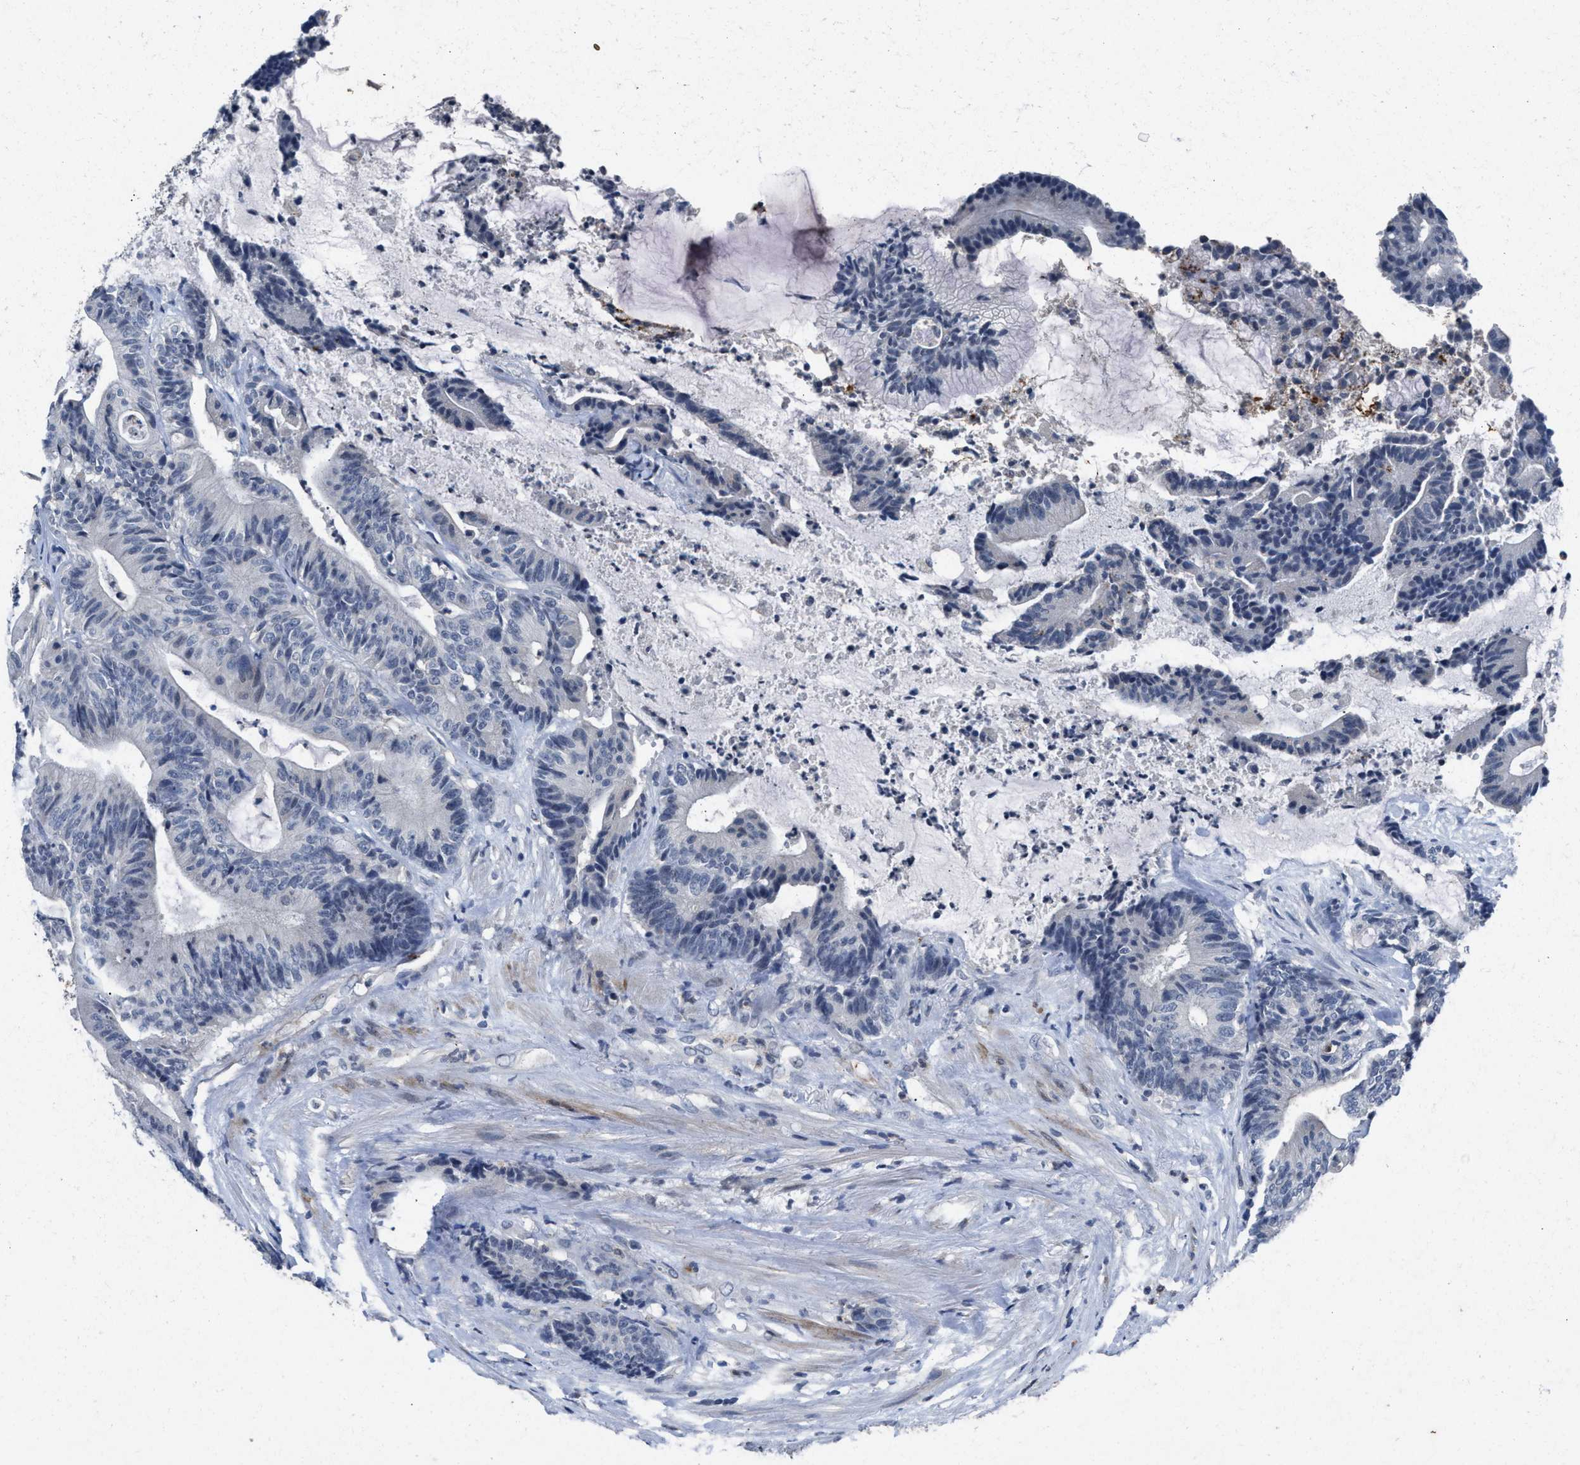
{"staining": {"intensity": "negative", "quantity": "none", "location": "none"}, "tissue": "colorectal cancer", "cell_type": "Tumor cells", "image_type": "cancer", "snomed": [{"axis": "morphology", "description": "Adenocarcinoma, NOS"}, {"axis": "topography", "description": "Colon"}], "caption": "Human colorectal cancer (adenocarcinoma) stained for a protein using immunohistochemistry exhibits no positivity in tumor cells.", "gene": "SLC5A5", "patient": {"sex": "female", "age": 84}}